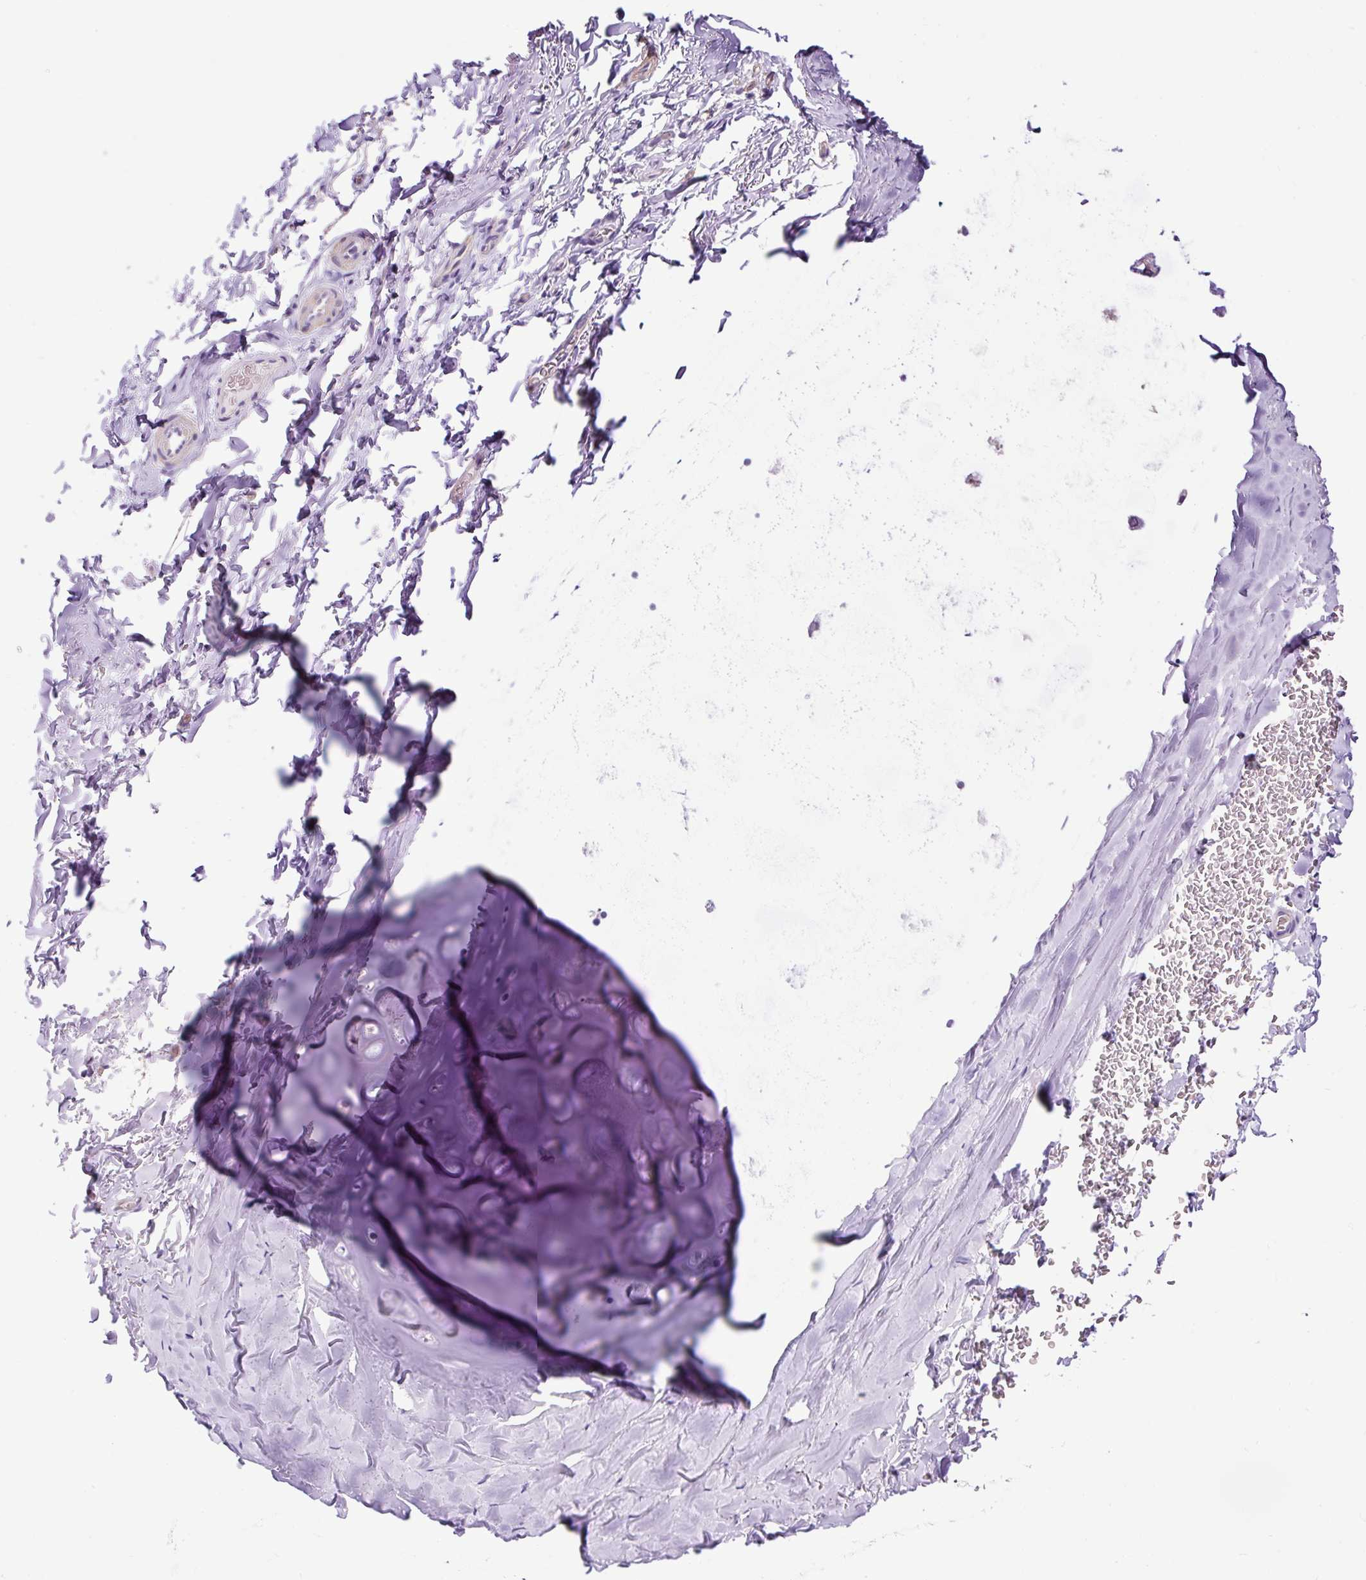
{"staining": {"intensity": "negative", "quantity": "none", "location": "none"}, "tissue": "adipose tissue", "cell_type": "Adipocytes", "image_type": "normal", "snomed": [{"axis": "morphology", "description": "Normal tissue, NOS"}, {"axis": "topography", "description": "Cartilage tissue"}, {"axis": "topography", "description": "Bronchus"}, {"axis": "topography", "description": "Peripheral nerve tissue"}], "caption": "IHC of benign adipose tissue exhibits no staining in adipocytes.", "gene": "PDIA2", "patient": {"sex": "male", "age": 67}}